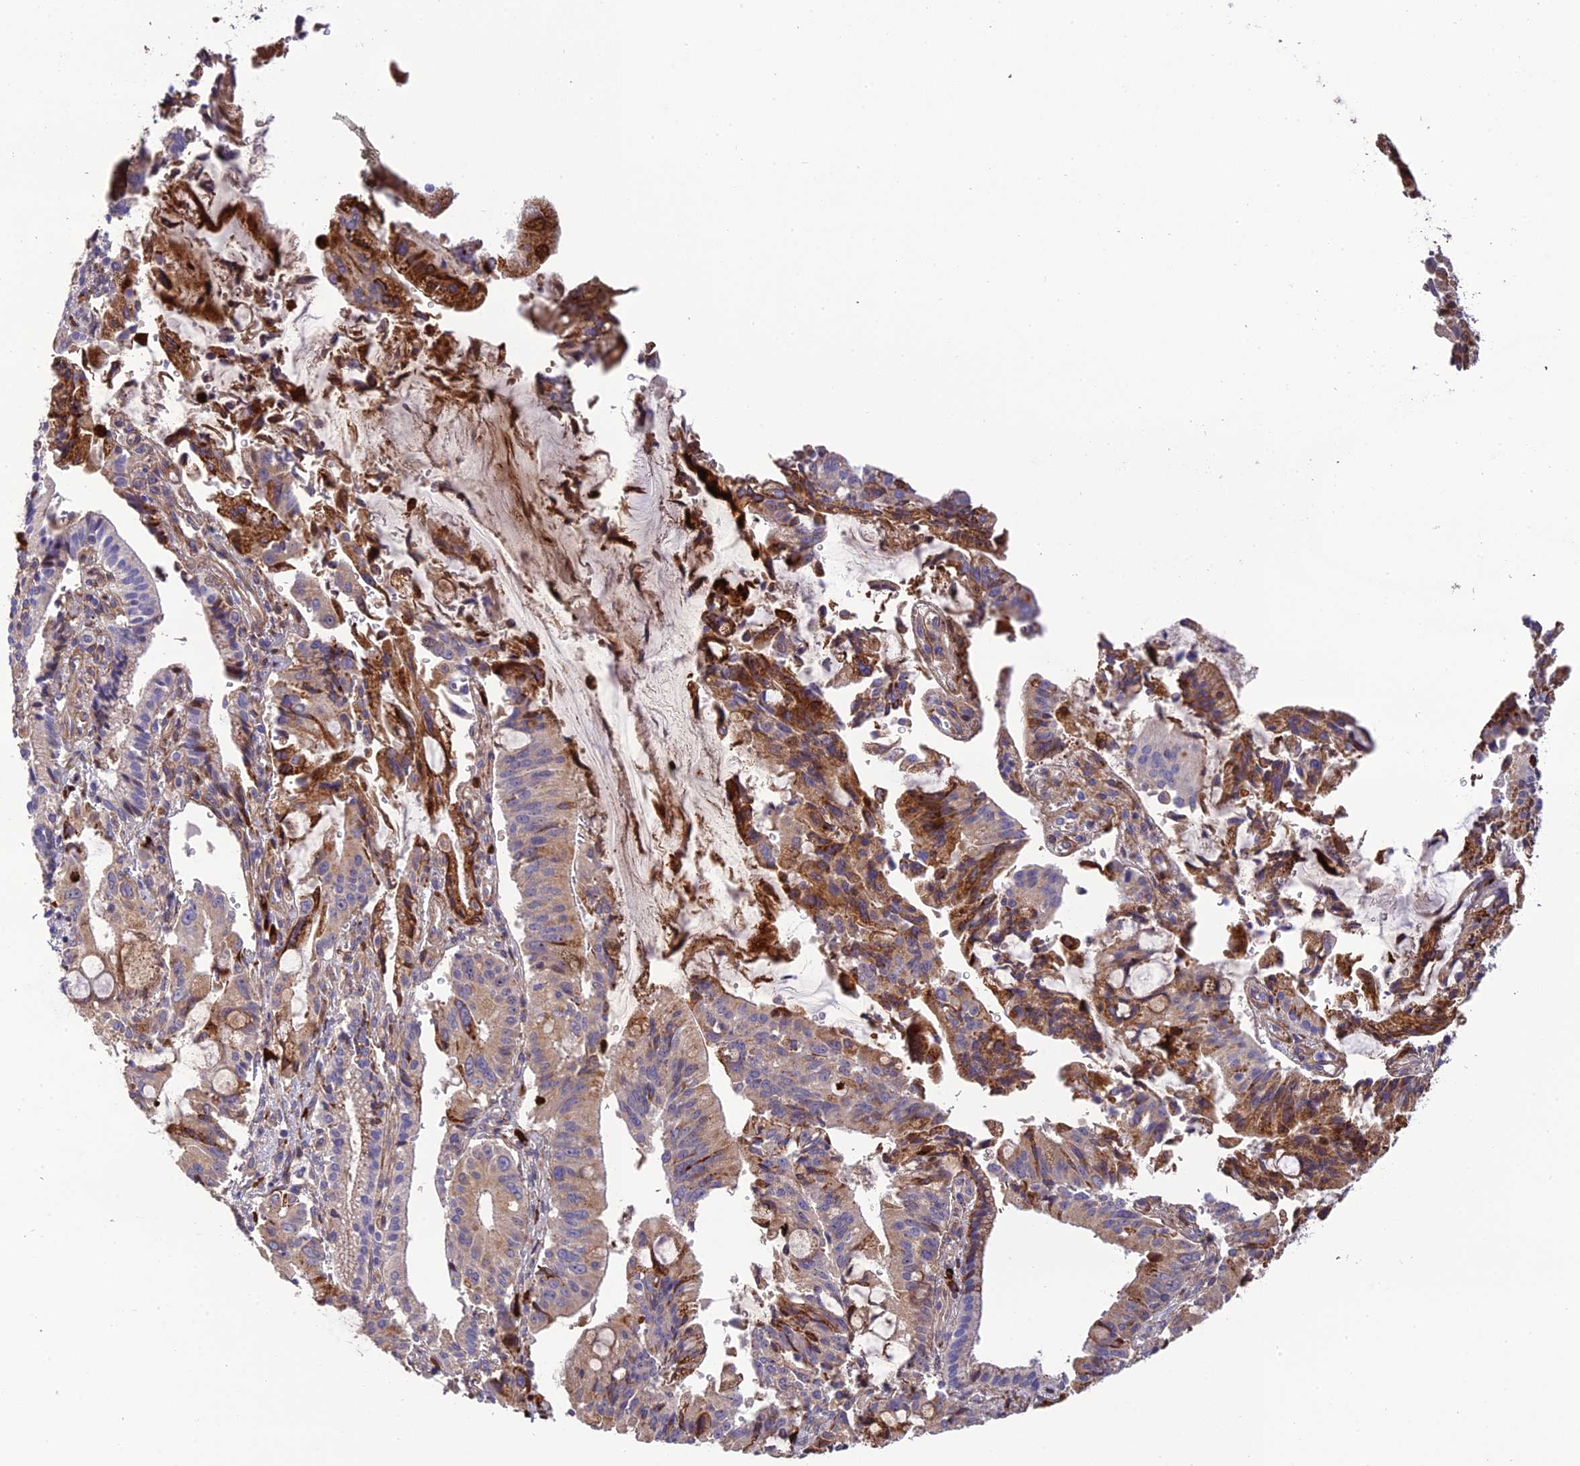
{"staining": {"intensity": "moderate", "quantity": ">75%", "location": "cytoplasmic/membranous"}, "tissue": "pancreatic cancer", "cell_type": "Tumor cells", "image_type": "cancer", "snomed": [{"axis": "morphology", "description": "Adenocarcinoma, NOS"}, {"axis": "topography", "description": "Pancreas"}], "caption": "Immunohistochemistry of pancreatic cancer (adenocarcinoma) reveals medium levels of moderate cytoplasmic/membranous positivity in approximately >75% of tumor cells.", "gene": "CPSF4L", "patient": {"sex": "male", "age": 68}}